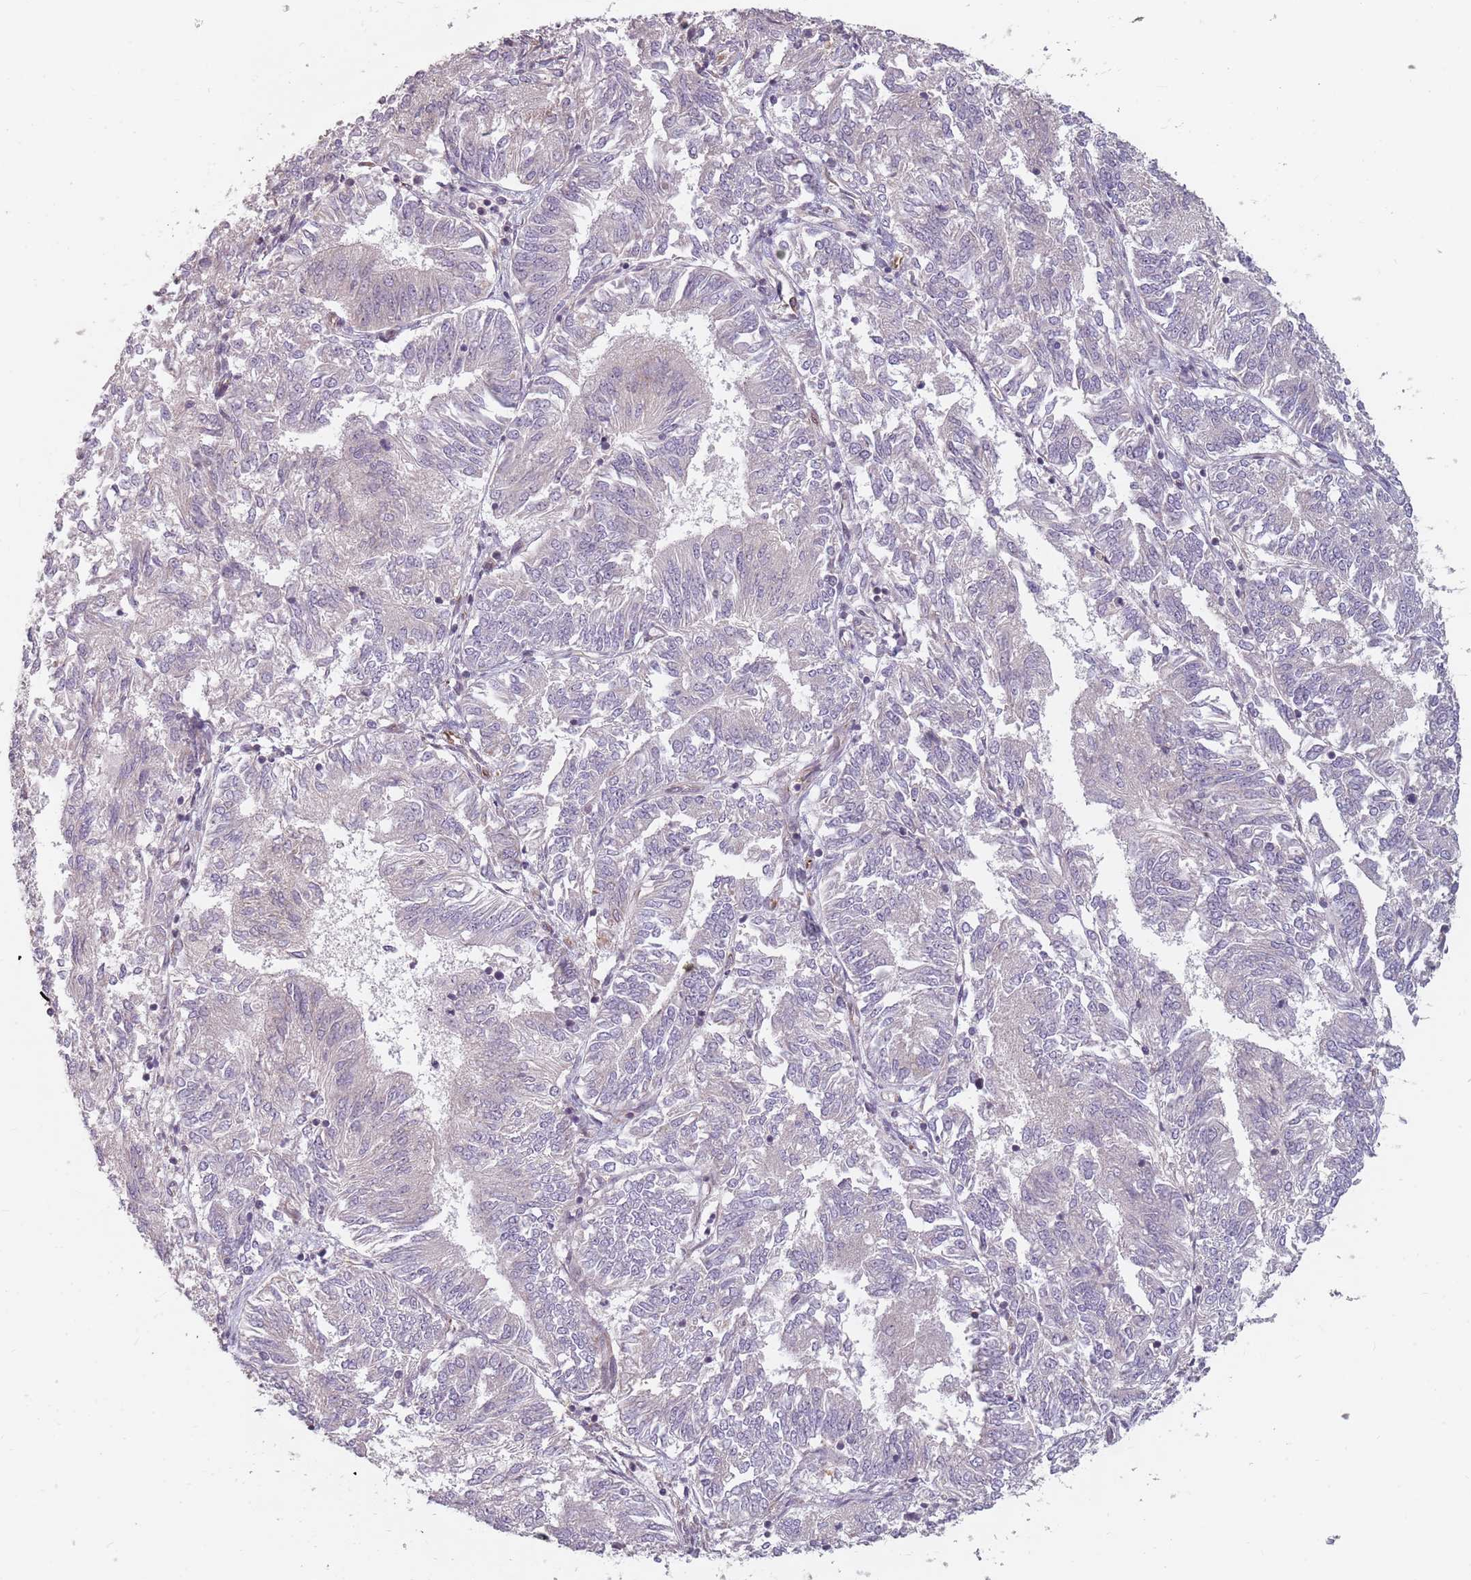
{"staining": {"intensity": "negative", "quantity": "none", "location": "none"}, "tissue": "endometrial cancer", "cell_type": "Tumor cells", "image_type": "cancer", "snomed": [{"axis": "morphology", "description": "Adenocarcinoma, NOS"}, {"axis": "topography", "description": "Endometrium"}], "caption": "Immunohistochemistry (IHC) photomicrograph of human endometrial cancer (adenocarcinoma) stained for a protein (brown), which displays no staining in tumor cells.", "gene": "GAS2L3", "patient": {"sex": "female", "age": 58}}